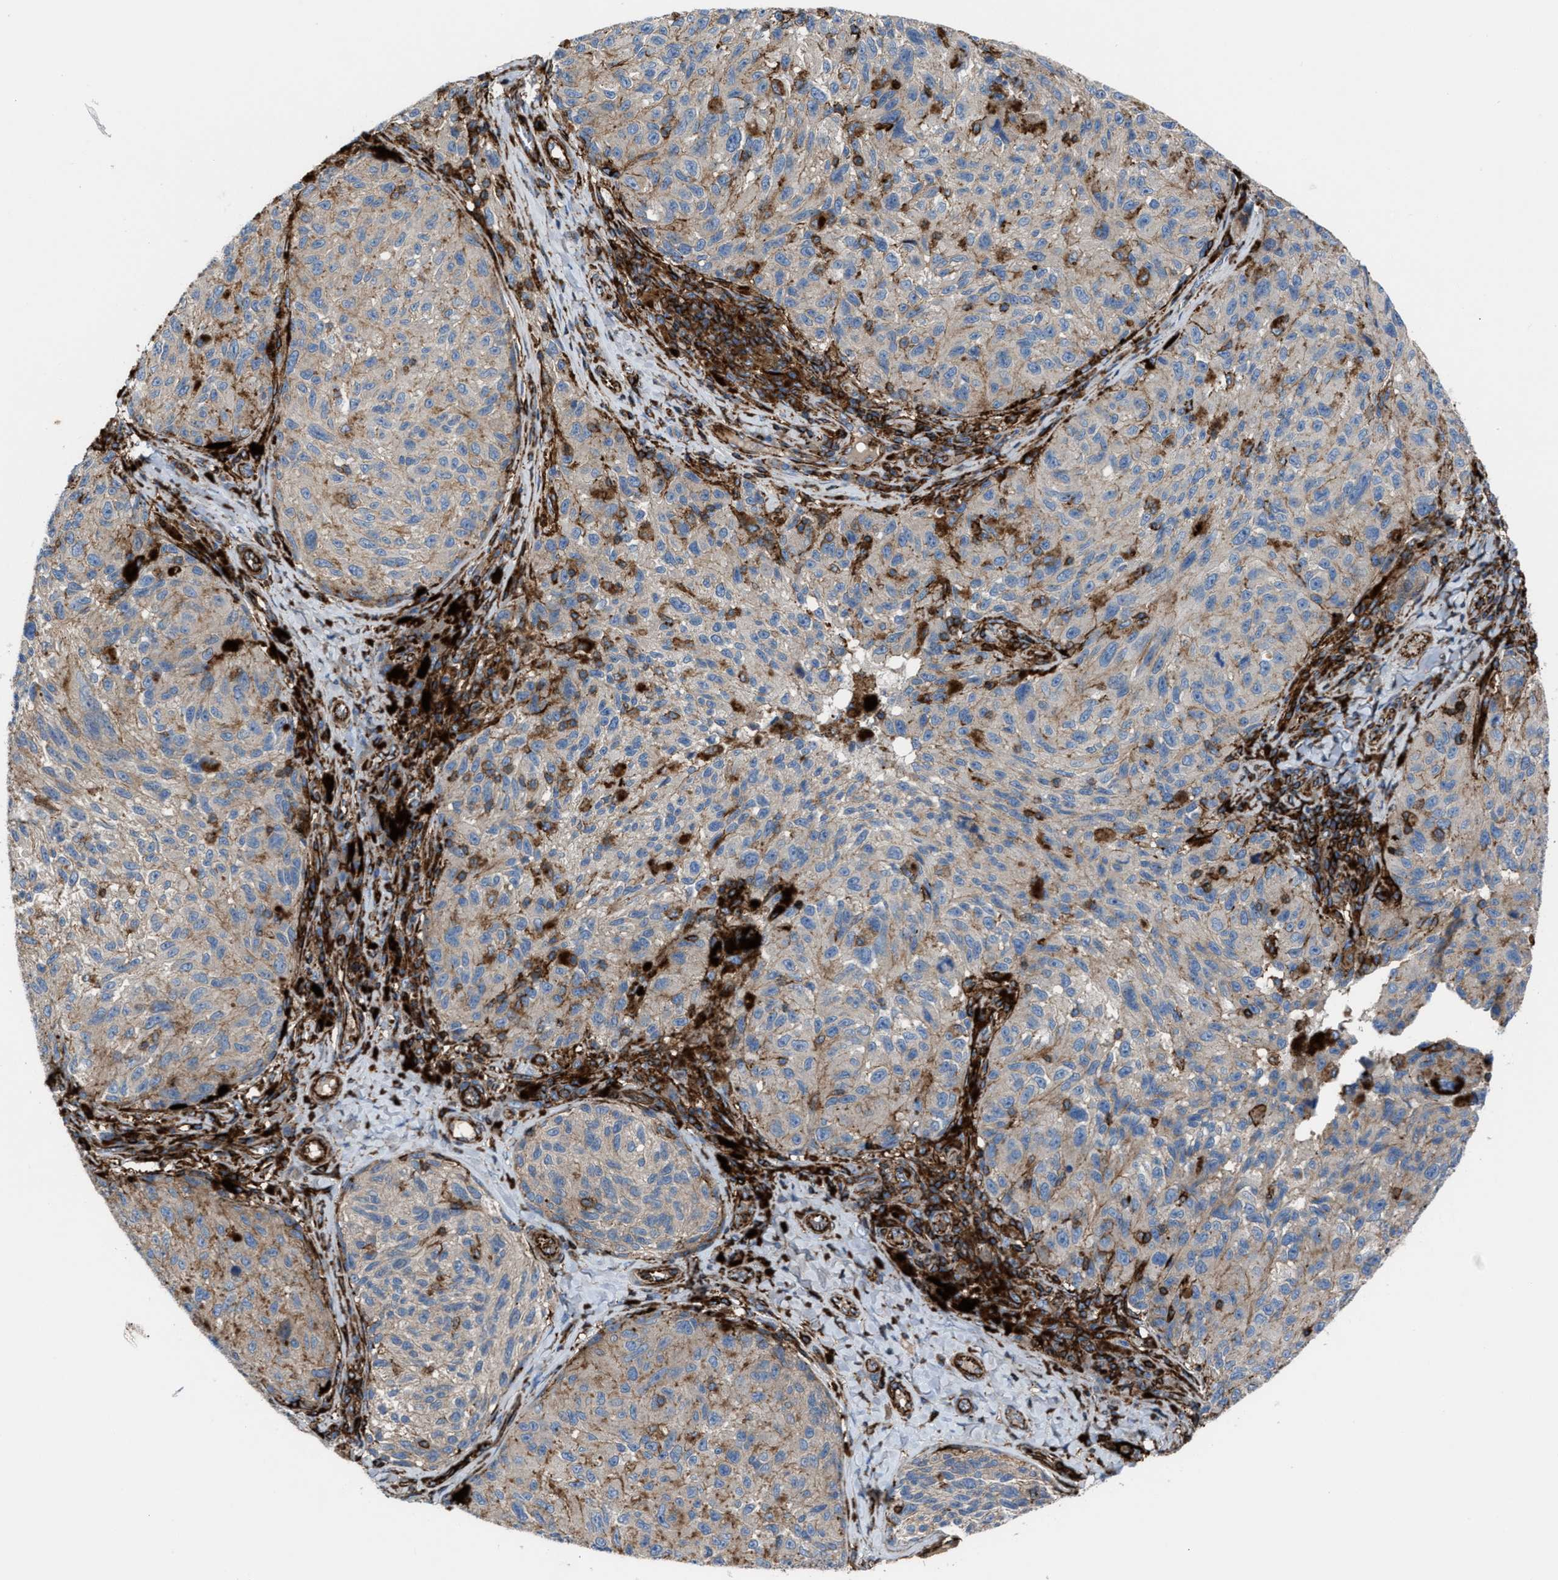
{"staining": {"intensity": "weak", "quantity": "<25%", "location": "cytoplasmic/membranous"}, "tissue": "melanoma", "cell_type": "Tumor cells", "image_type": "cancer", "snomed": [{"axis": "morphology", "description": "Malignant melanoma, NOS"}, {"axis": "topography", "description": "Skin"}], "caption": "An immunohistochemistry (IHC) image of malignant melanoma is shown. There is no staining in tumor cells of malignant melanoma.", "gene": "AGPAT2", "patient": {"sex": "female", "age": 73}}